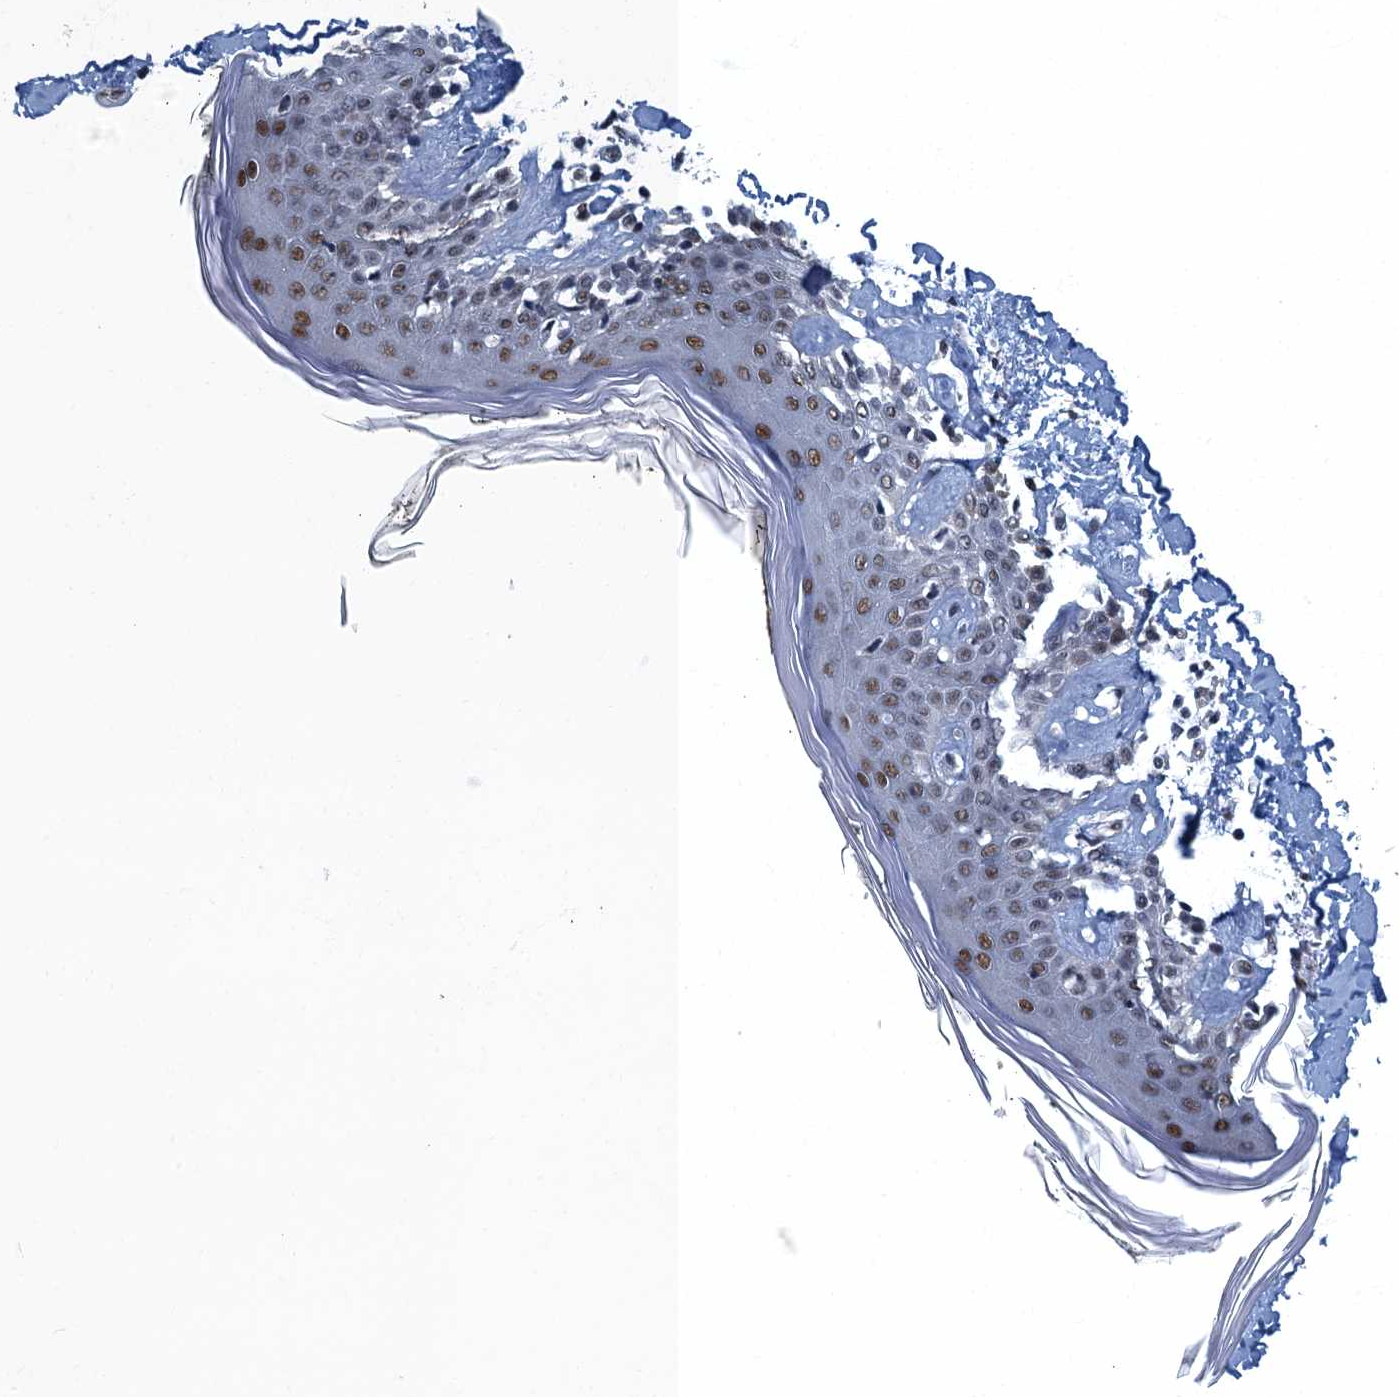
{"staining": {"intensity": "negative", "quantity": "none", "location": "none"}, "tissue": "skin", "cell_type": "Fibroblasts", "image_type": "normal", "snomed": [{"axis": "morphology", "description": "Normal tissue, NOS"}, {"axis": "topography", "description": "Skin"}], "caption": "An immunohistochemistry histopathology image of normal skin is shown. There is no staining in fibroblasts of skin.", "gene": "GADL1", "patient": {"sex": "female", "age": 64}}